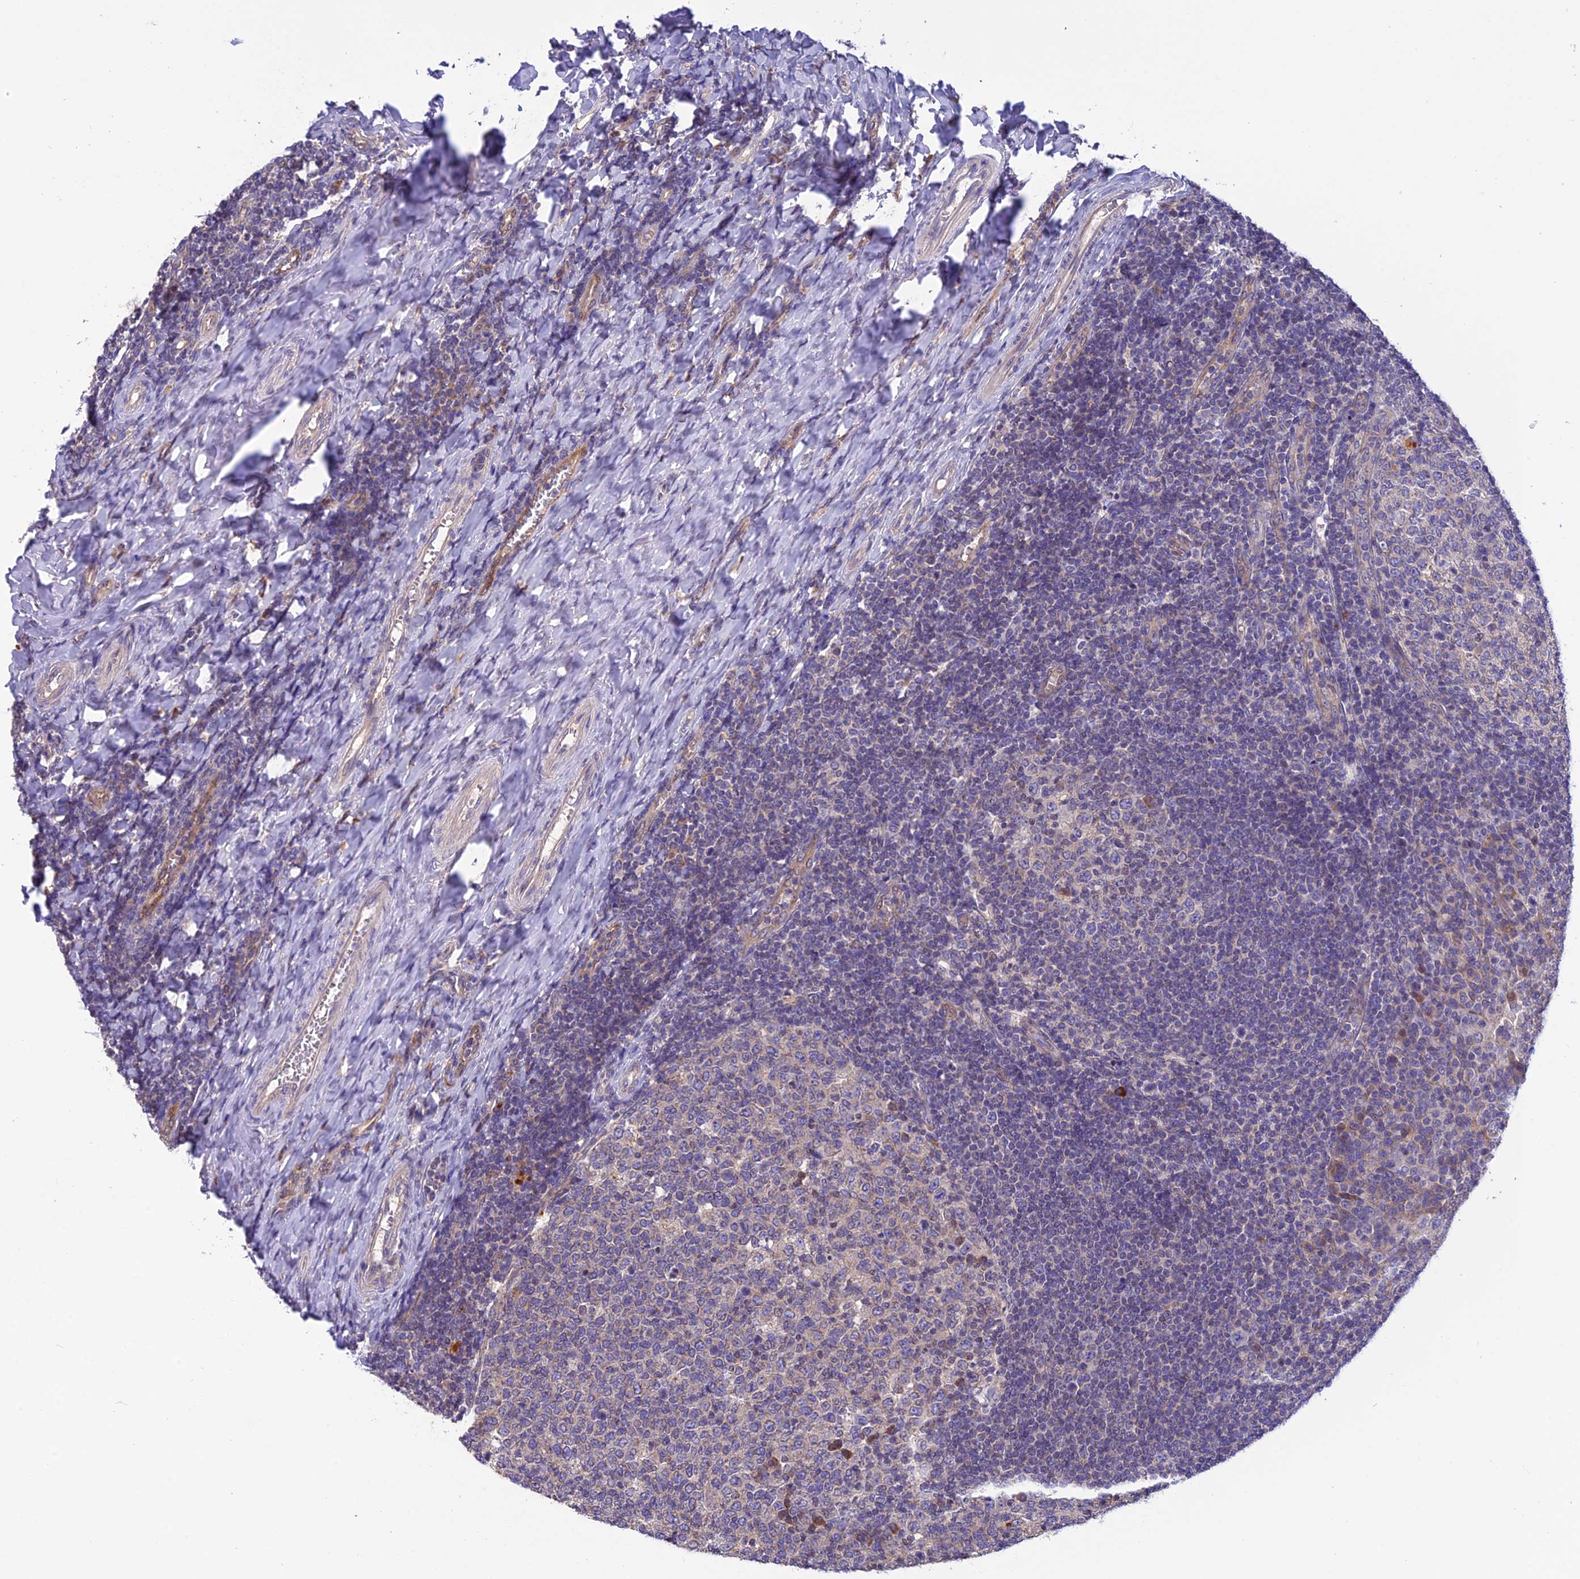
{"staining": {"intensity": "moderate", "quantity": "<25%", "location": "cytoplasmic/membranous"}, "tissue": "tonsil", "cell_type": "Germinal center cells", "image_type": "normal", "snomed": [{"axis": "morphology", "description": "Normal tissue, NOS"}, {"axis": "topography", "description": "Tonsil"}], "caption": "An IHC photomicrograph of benign tissue is shown. Protein staining in brown highlights moderate cytoplasmic/membranous positivity in tonsil within germinal center cells.", "gene": "PZP", "patient": {"sex": "female", "age": 19}}